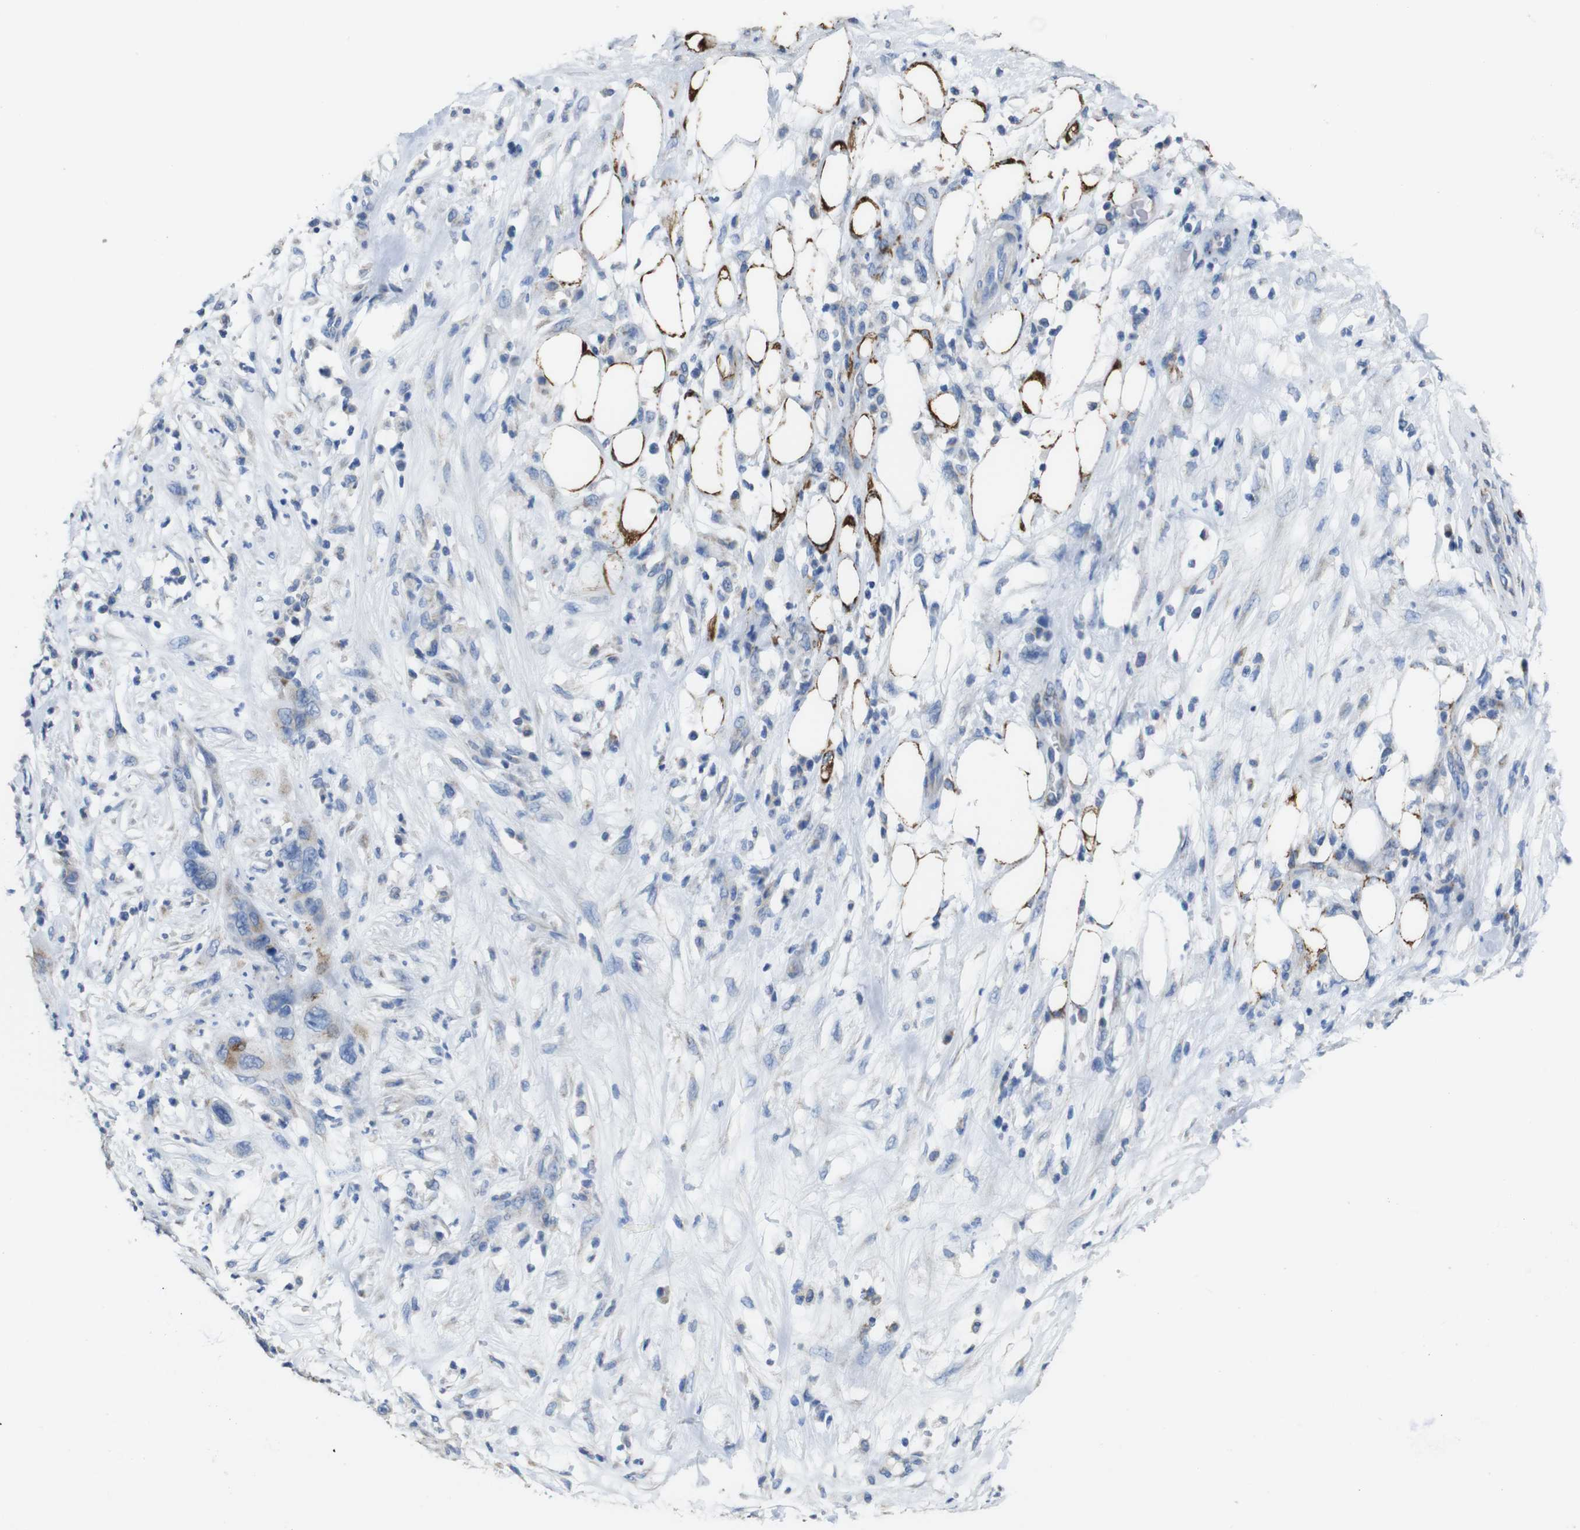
{"staining": {"intensity": "moderate", "quantity": "25%-75%", "location": "cytoplasmic/membranous"}, "tissue": "pancreatic cancer", "cell_type": "Tumor cells", "image_type": "cancer", "snomed": [{"axis": "morphology", "description": "Adenocarcinoma, NOS"}, {"axis": "topography", "description": "Pancreas"}], "caption": "Immunohistochemistry (IHC) (DAB) staining of adenocarcinoma (pancreatic) demonstrates moderate cytoplasmic/membranous protein expression in approximately 25%-75% of tumor cells.", "gene": "MAOA", "patient": {"sex": "female", "age": 71}}